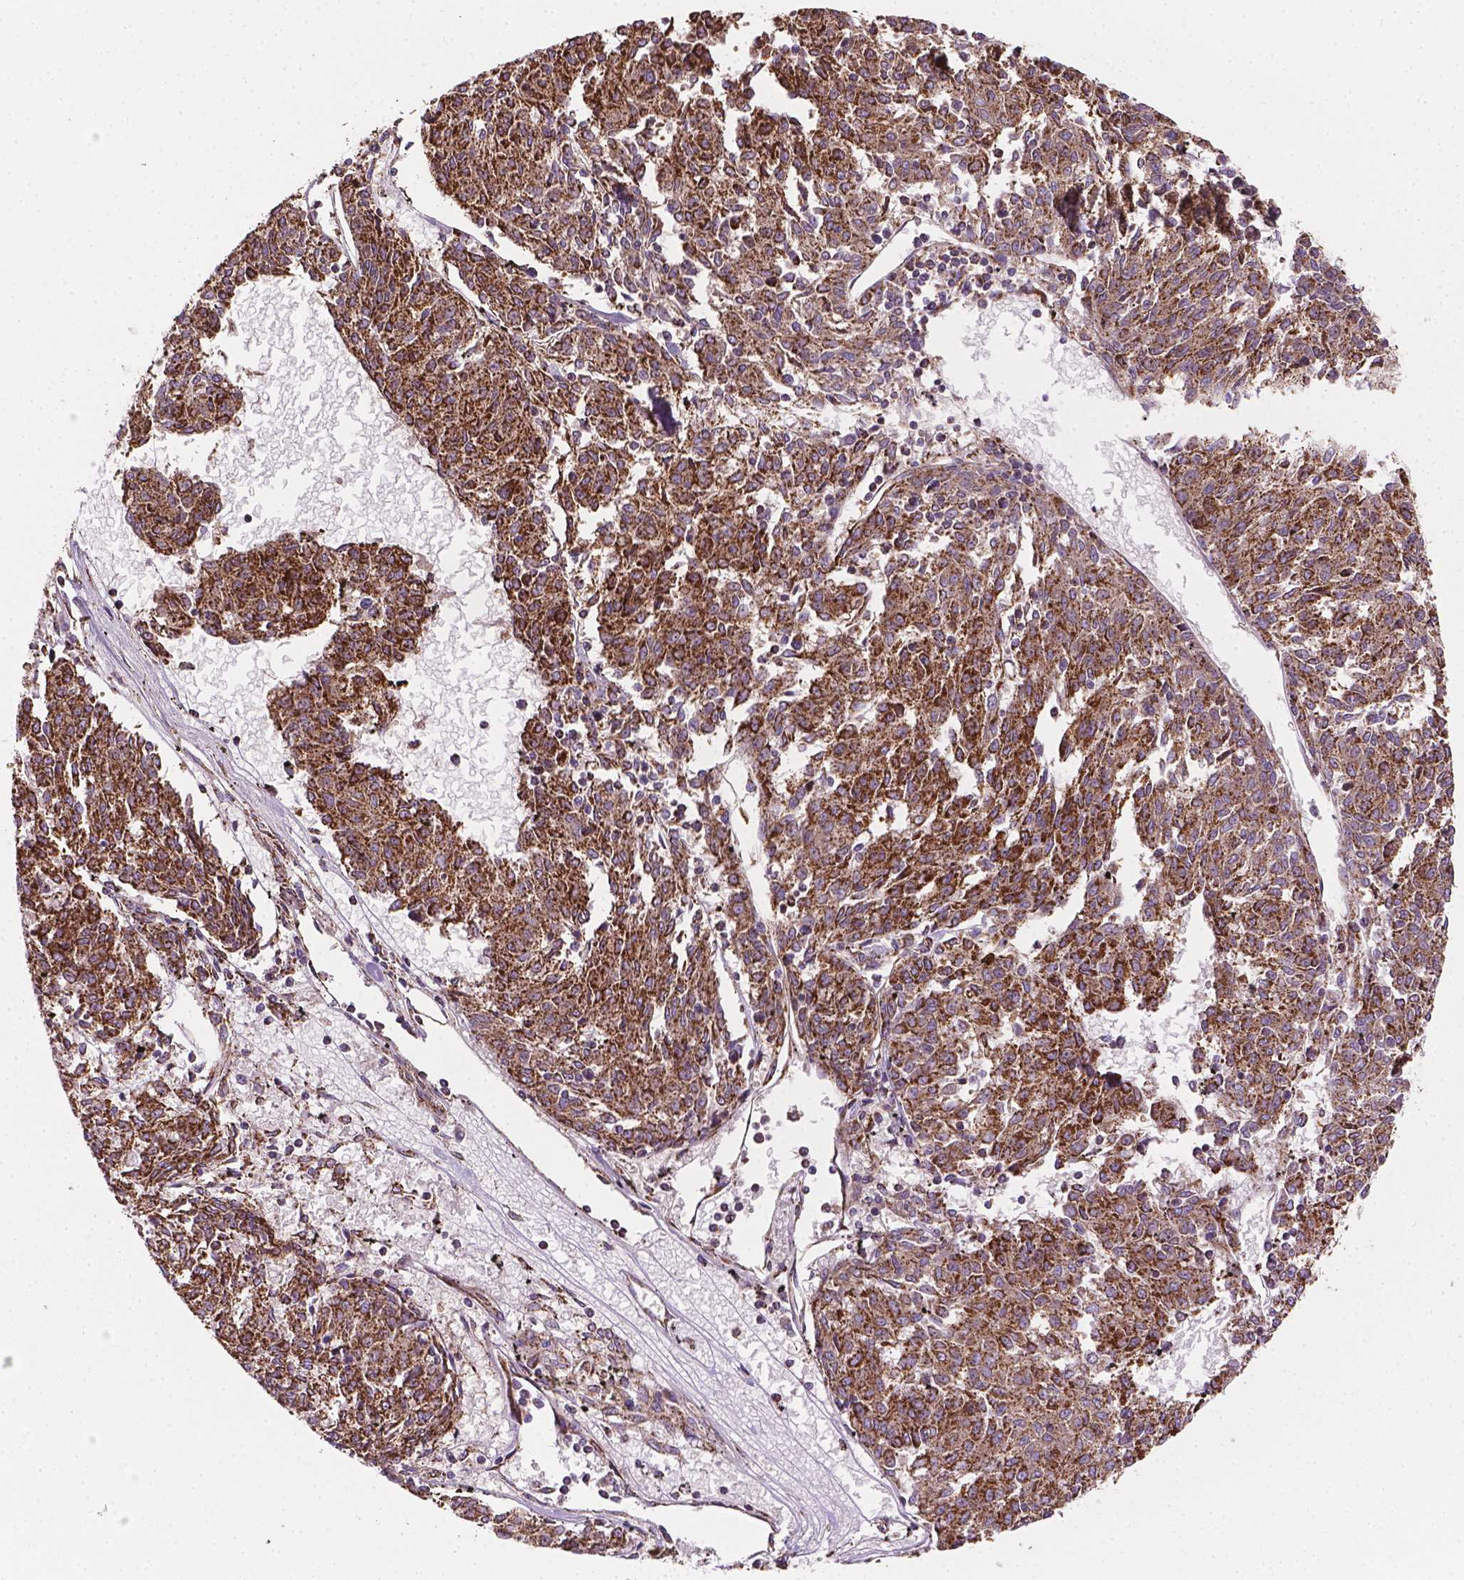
{"staining": {"intensity": "strong", "quantity": ">75%", "location": "cytoplasmic/membranous"}, "tissue": "melanoma", "cell_type": "Tumor cells", "image_type": "cancer", "snomed": [{"axis": "morphology", "description": "Malignant melanoma, NOS"}, {"axis": "topography", "description": "Skin"}], "caption": "Strong cytoplasmic/membranous staining for a protein is identified in approximately >75% of tumor cells of melanoma using immunohistochemistry.", "gene": "PIBF1", "patient": {"sex": "female", "age": 72}}